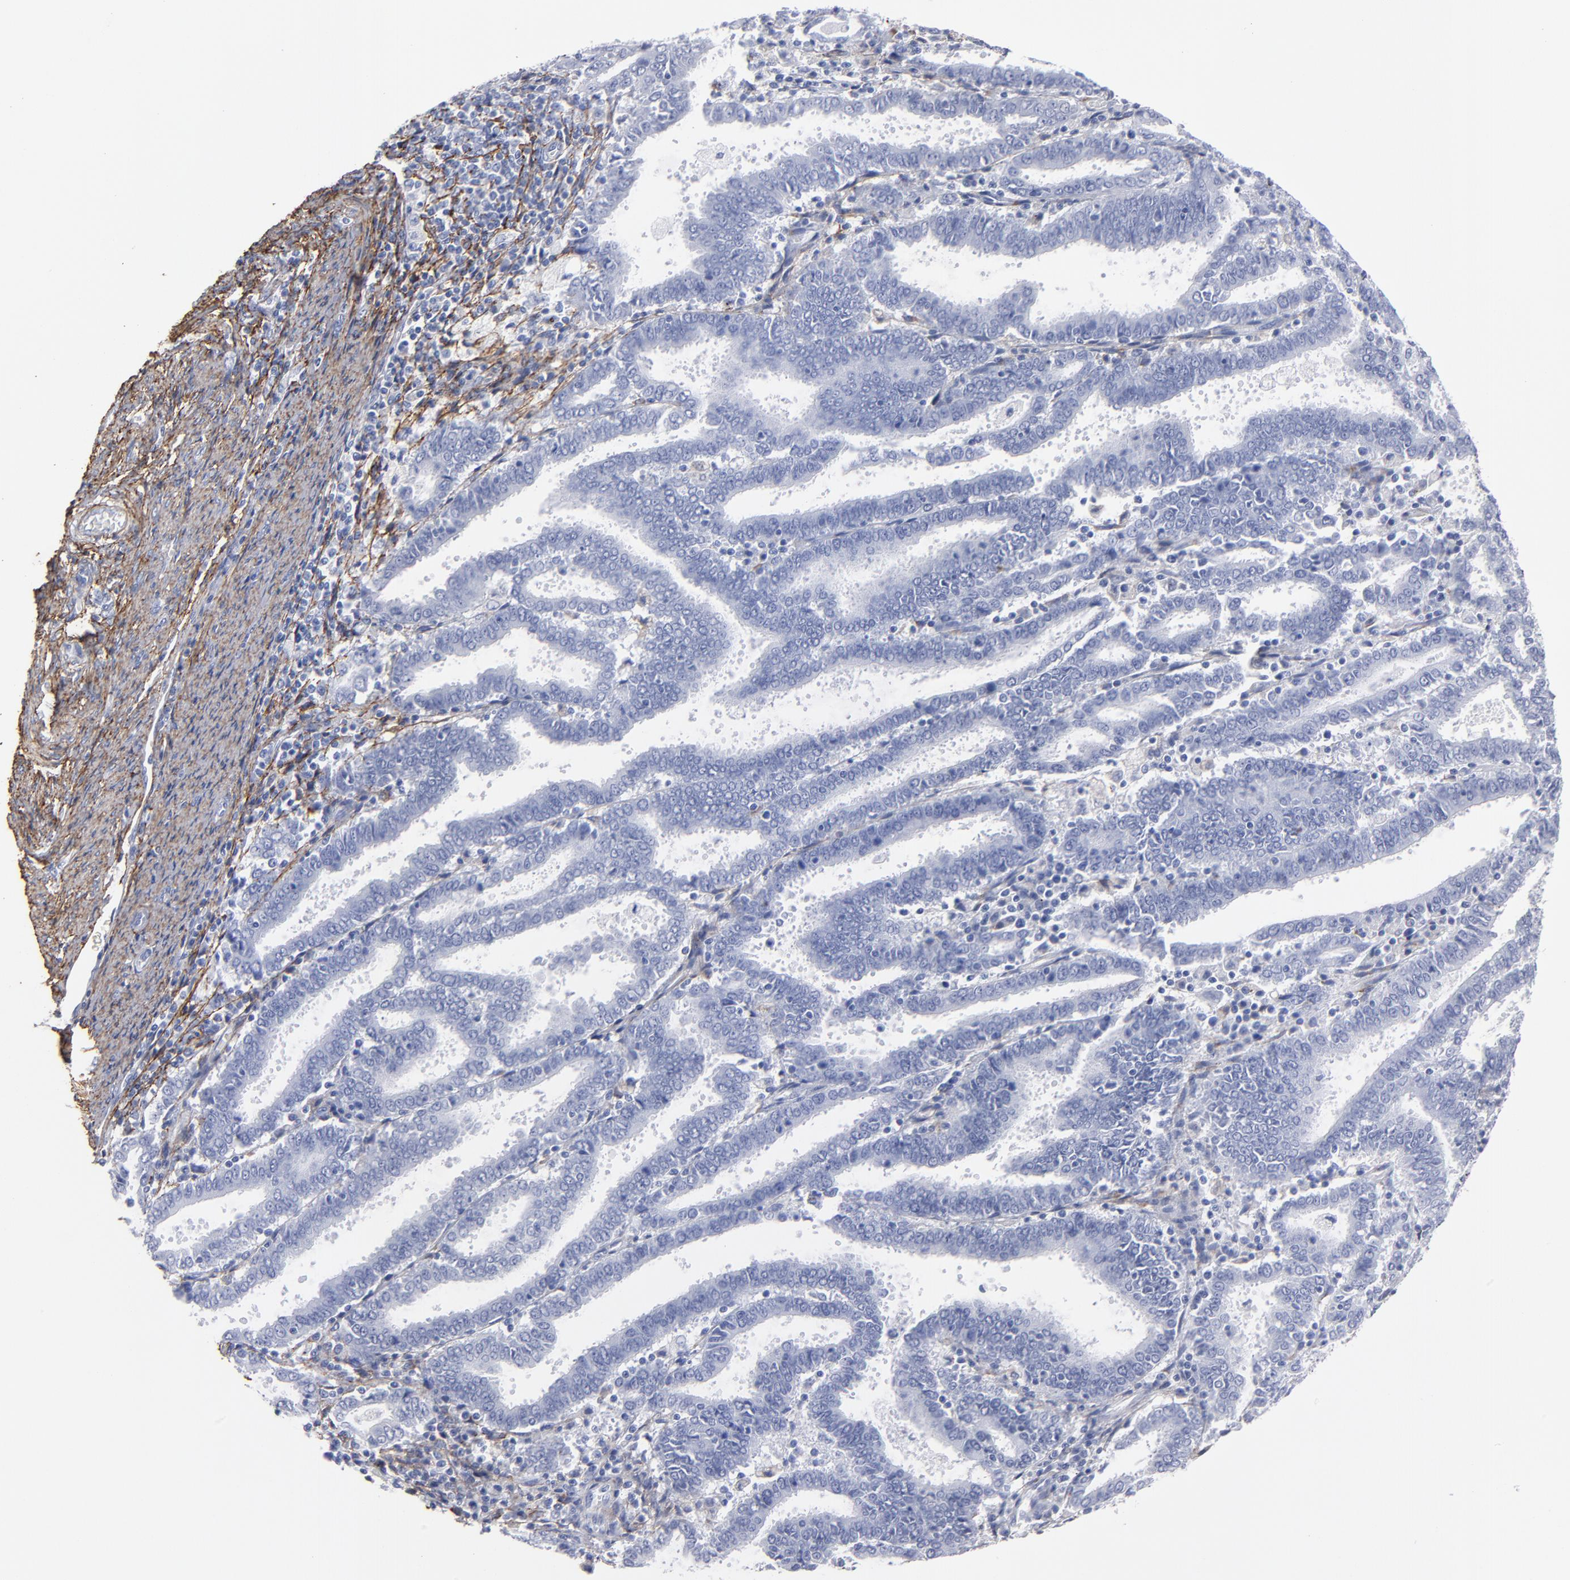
{"staining": {"intensity": "negative", "quantity": "none", "location": "none"}, "tissue": "endometrial cancer", "cell_type": "Tumor cells", "image_type": "cancer", "snomed": [{"axis": "morphology", "description": "Adenocarcinoma, NOS"}, {"axis": "topography", "description": "Uterus"}], "caption": "This photomicrograph is of endometrial cancer (adenocarcinoma) stained with immunohistochemistry to label a protein in brown with the nuclei are counter-stained blue. There is no expression in tumor cells.", "gene": "EMILIN1", "patient": {"sex": "female", "age": 83}}